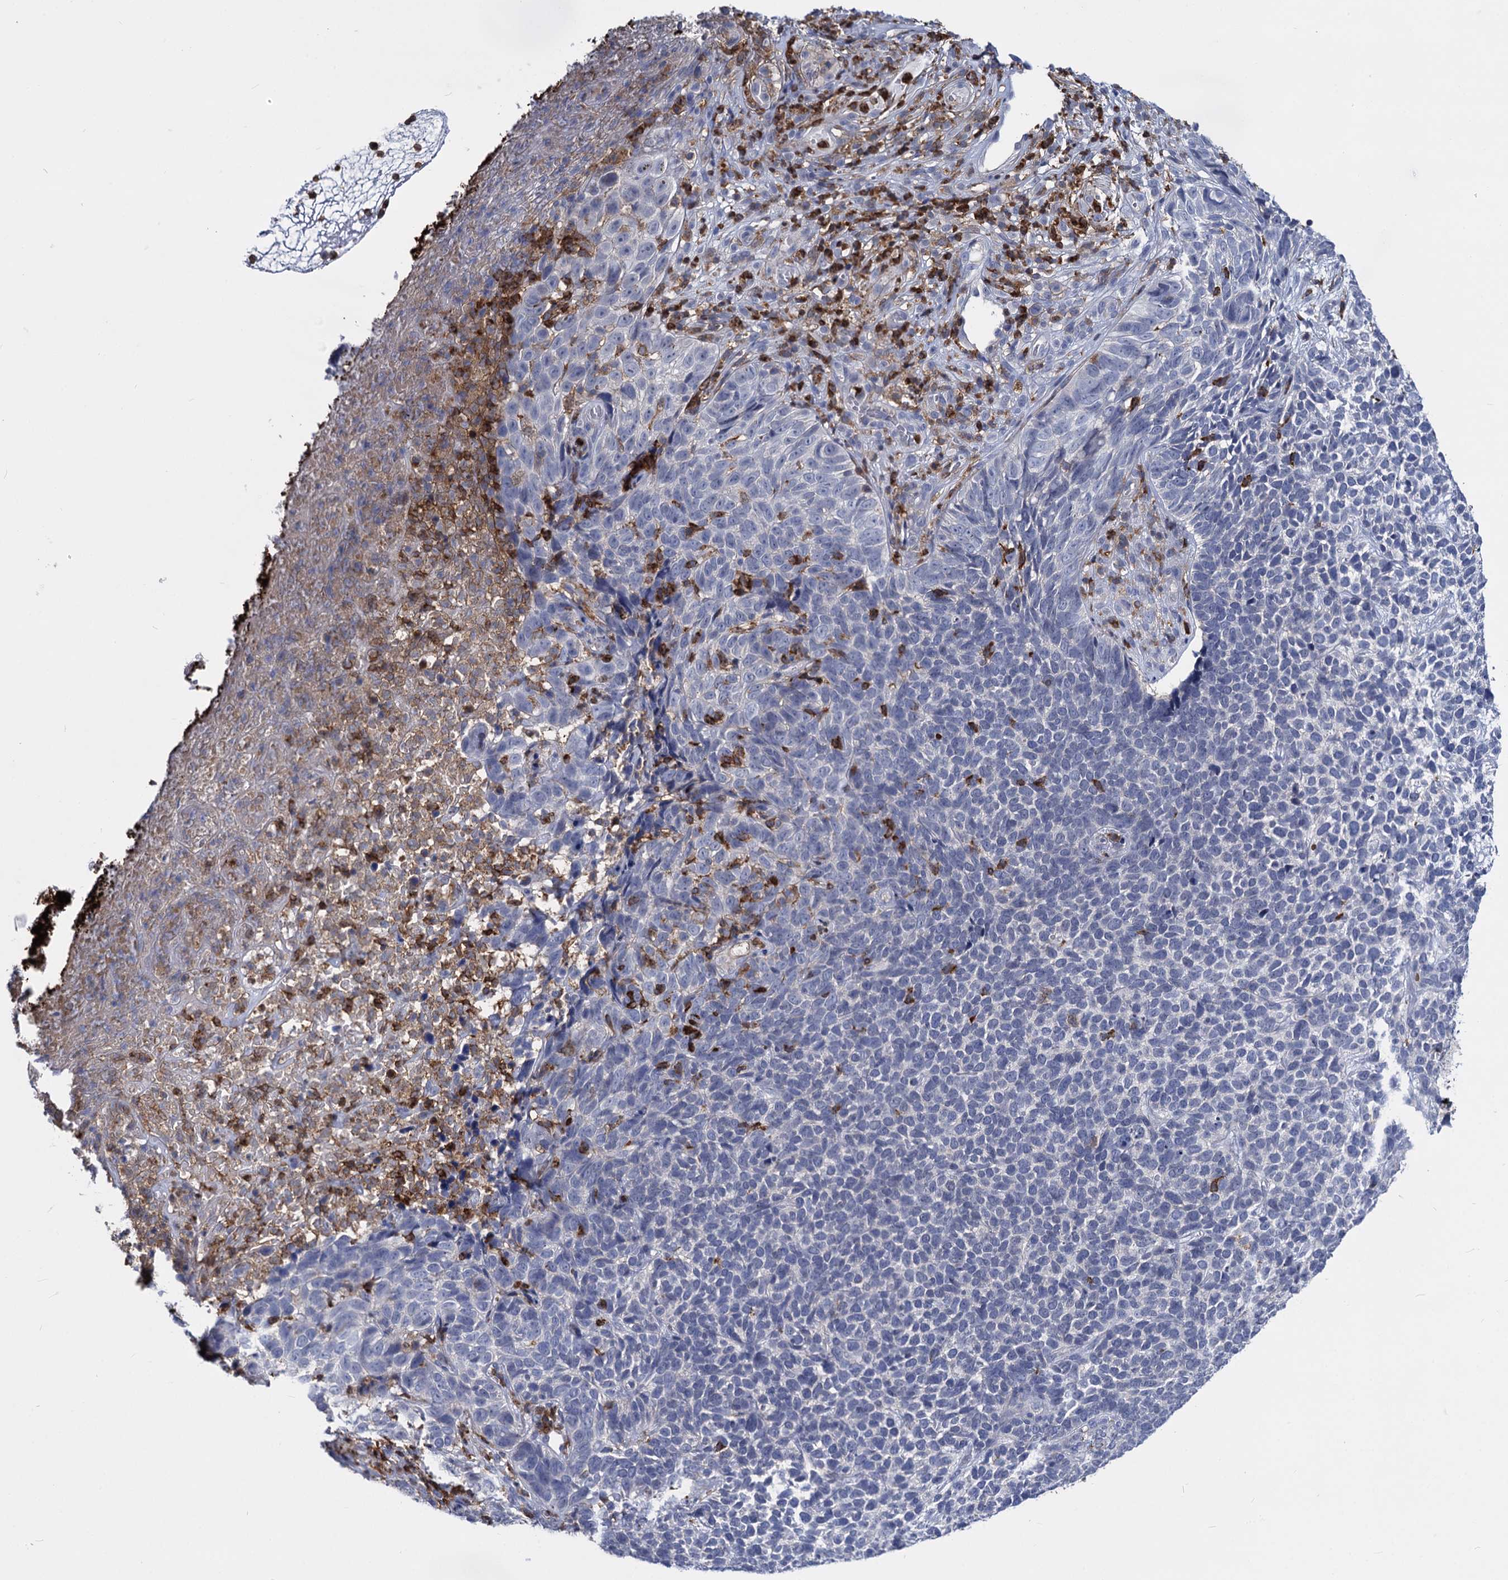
{"staining": {"intensity": "negative", "quantity": "none", "location": "none"}, "tissue": "skin cancer", "cell_type": "Tumor cells", "image_type": "cancer", "snomed": [{"axis": "morphology", "description": "Basal cell carcinoma"}, {"axis": "topography", "description": "Skin"}], "caption": "Immunohistochemical staining of skin cancer (basal cell carcinoma) exhibits no significant positivity in tumor cells.", "gene": "RHOG", "patient": {"sex": "female", "age": 84}}